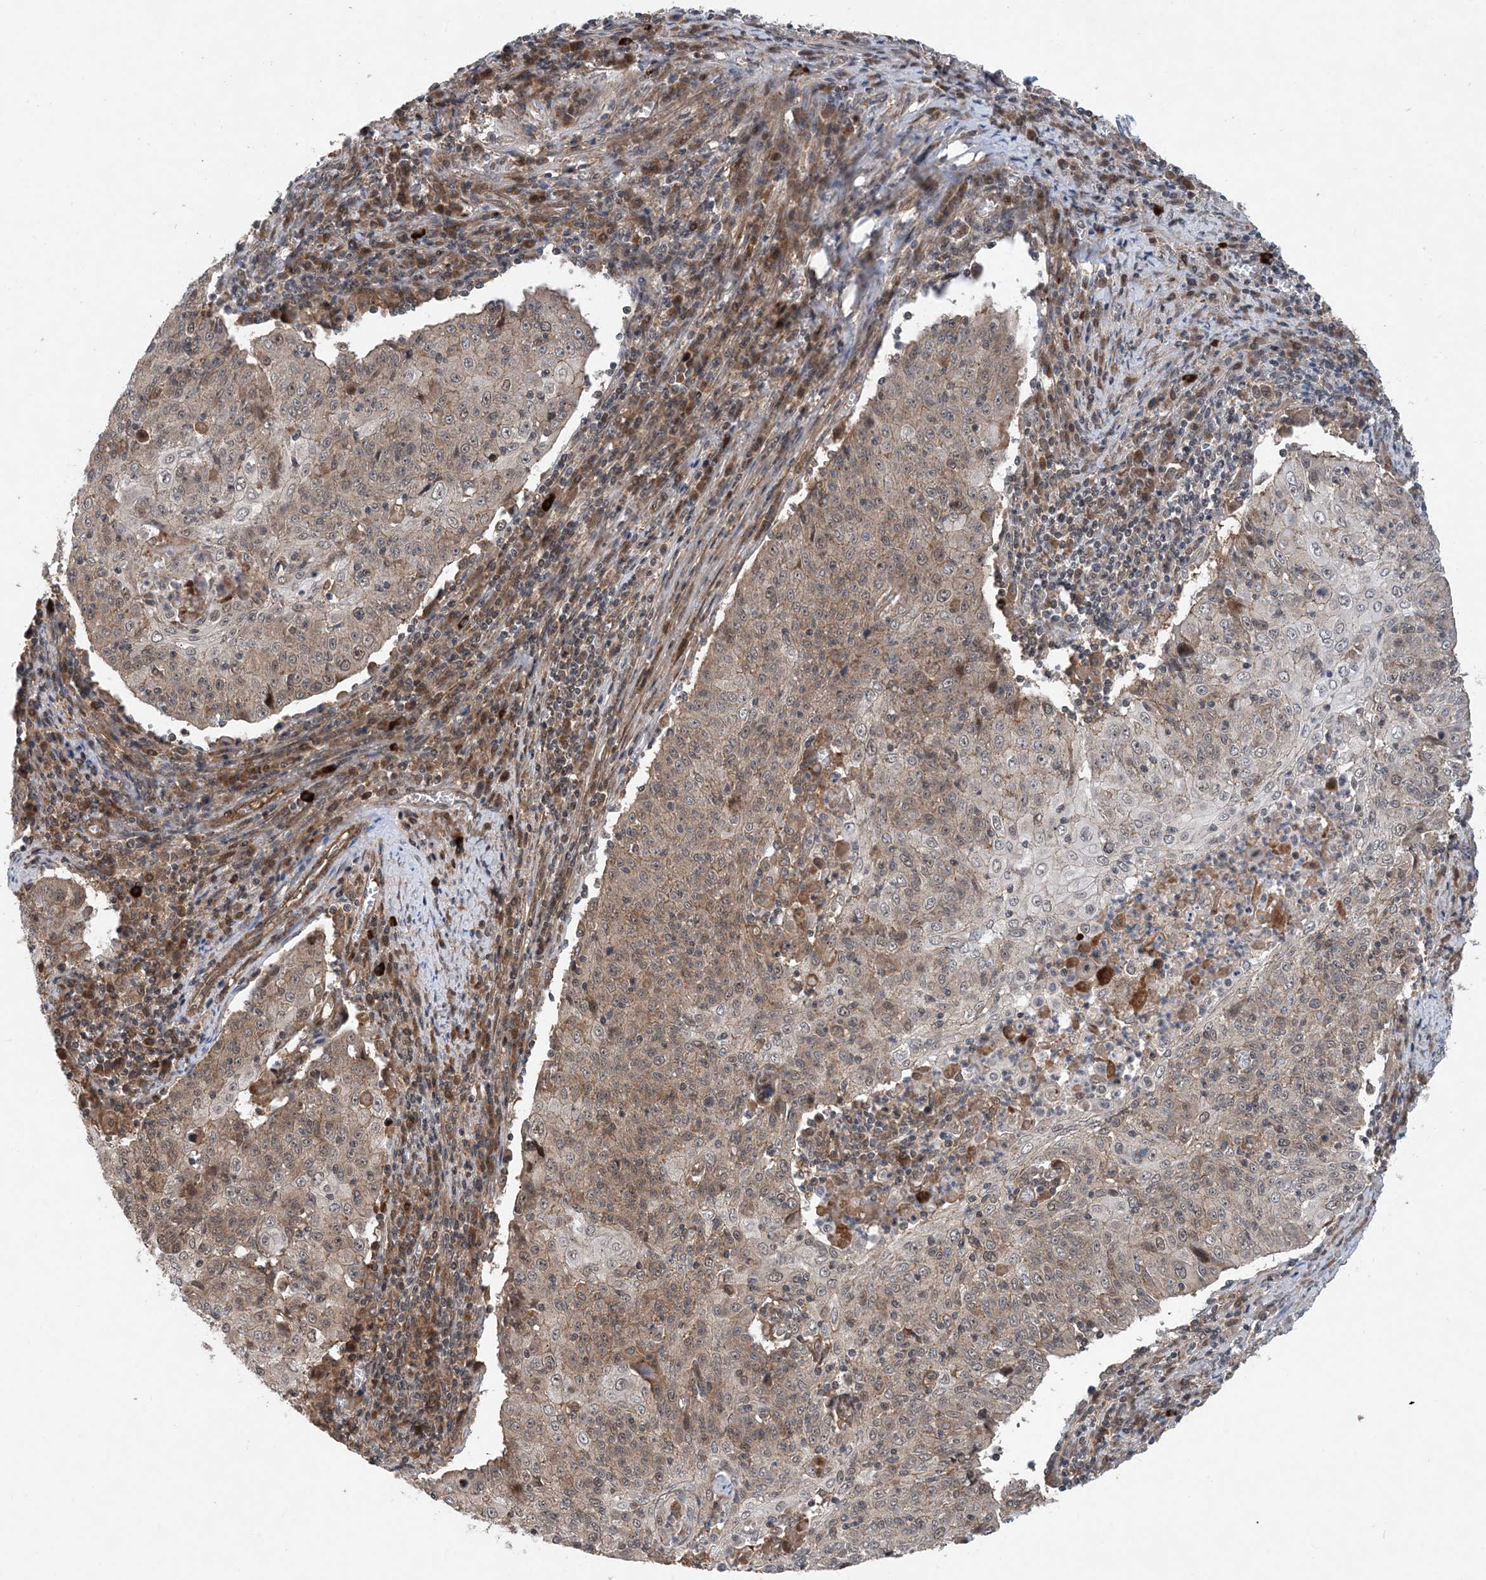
{"staining": {"intensity": "weak", "quantity": "25%-75%", "location": "cytoplasmic/membranous"}, "tissue": "cervical cancer", "cell_type": "Tumor cells", "image_type": "cancer", "snomed": [{"axis": "morphology", "description": "Squamous cell carcinoma, NOS"}, {"axis": "topography", "description": "Cervix"}], "caption": "The photomicrograph displays immunohistochemical staining of squamous cell carcinoma (cervical). There is weak cytoplasmic/membranous expression is identified in about 25%-75% of tumor cells.", "gene": "HEMK1", "patient": {"sex": "female", "age": 48}}